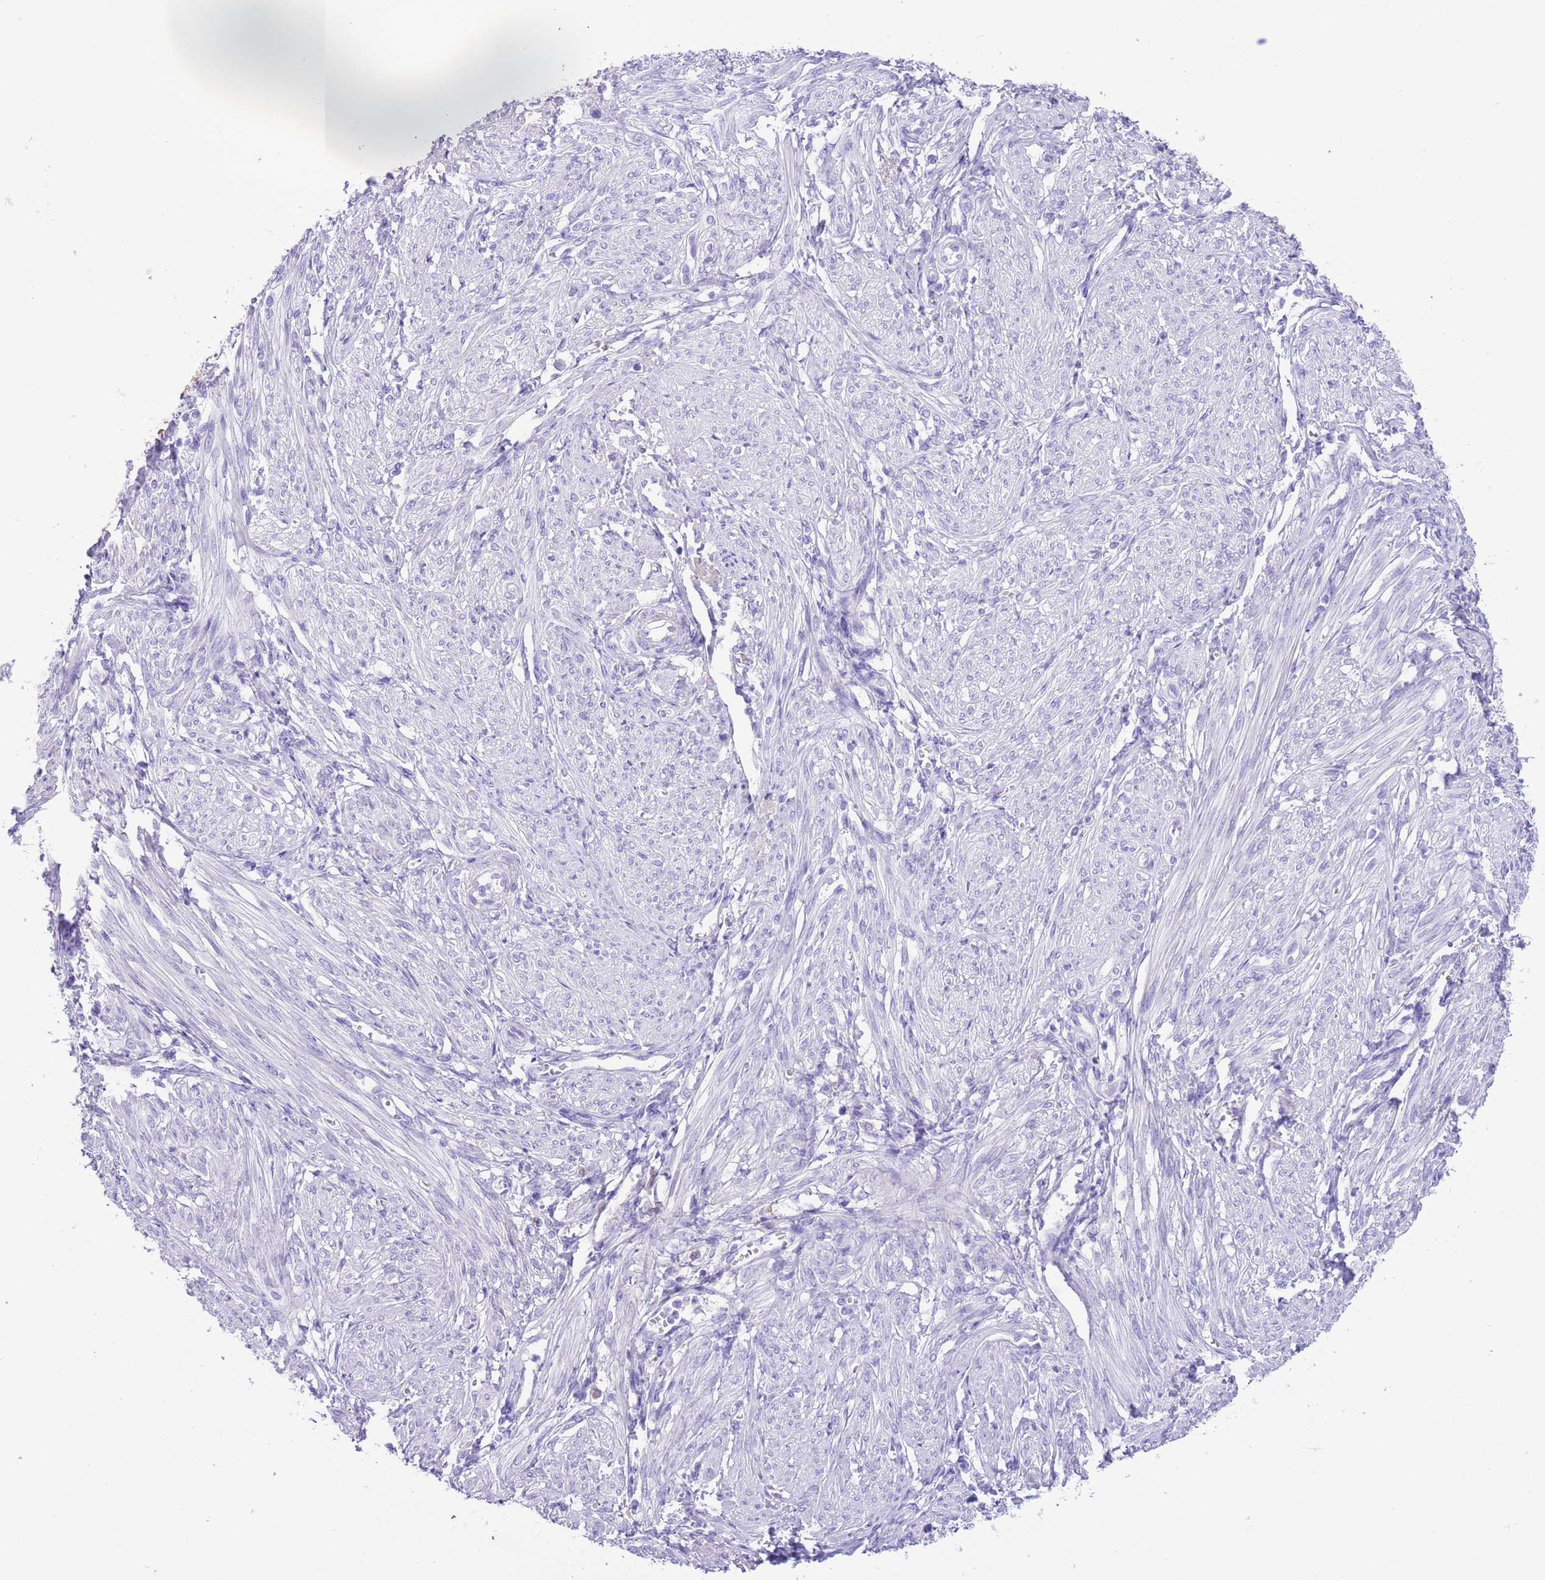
{"staining": {"intensity": "negative", "quantity": "none", "location": "none"}, "tissue": "smooth muscle", "cell_type": "Smooth muscle cells", "image_type": "normal", "snomed": [{"axis": "morphology", "description": "Normal tissue, NOS"}, {"axis": "topography", "description": "Smooth muscle"}], "caption": "This is an immunohistochemistry (IHC) histopathology image of normal human smooth muscle. There is no positivity in smooth muscle cells.", "gene": "IGF1", "patient": {"sex": "female", "age": 39}}